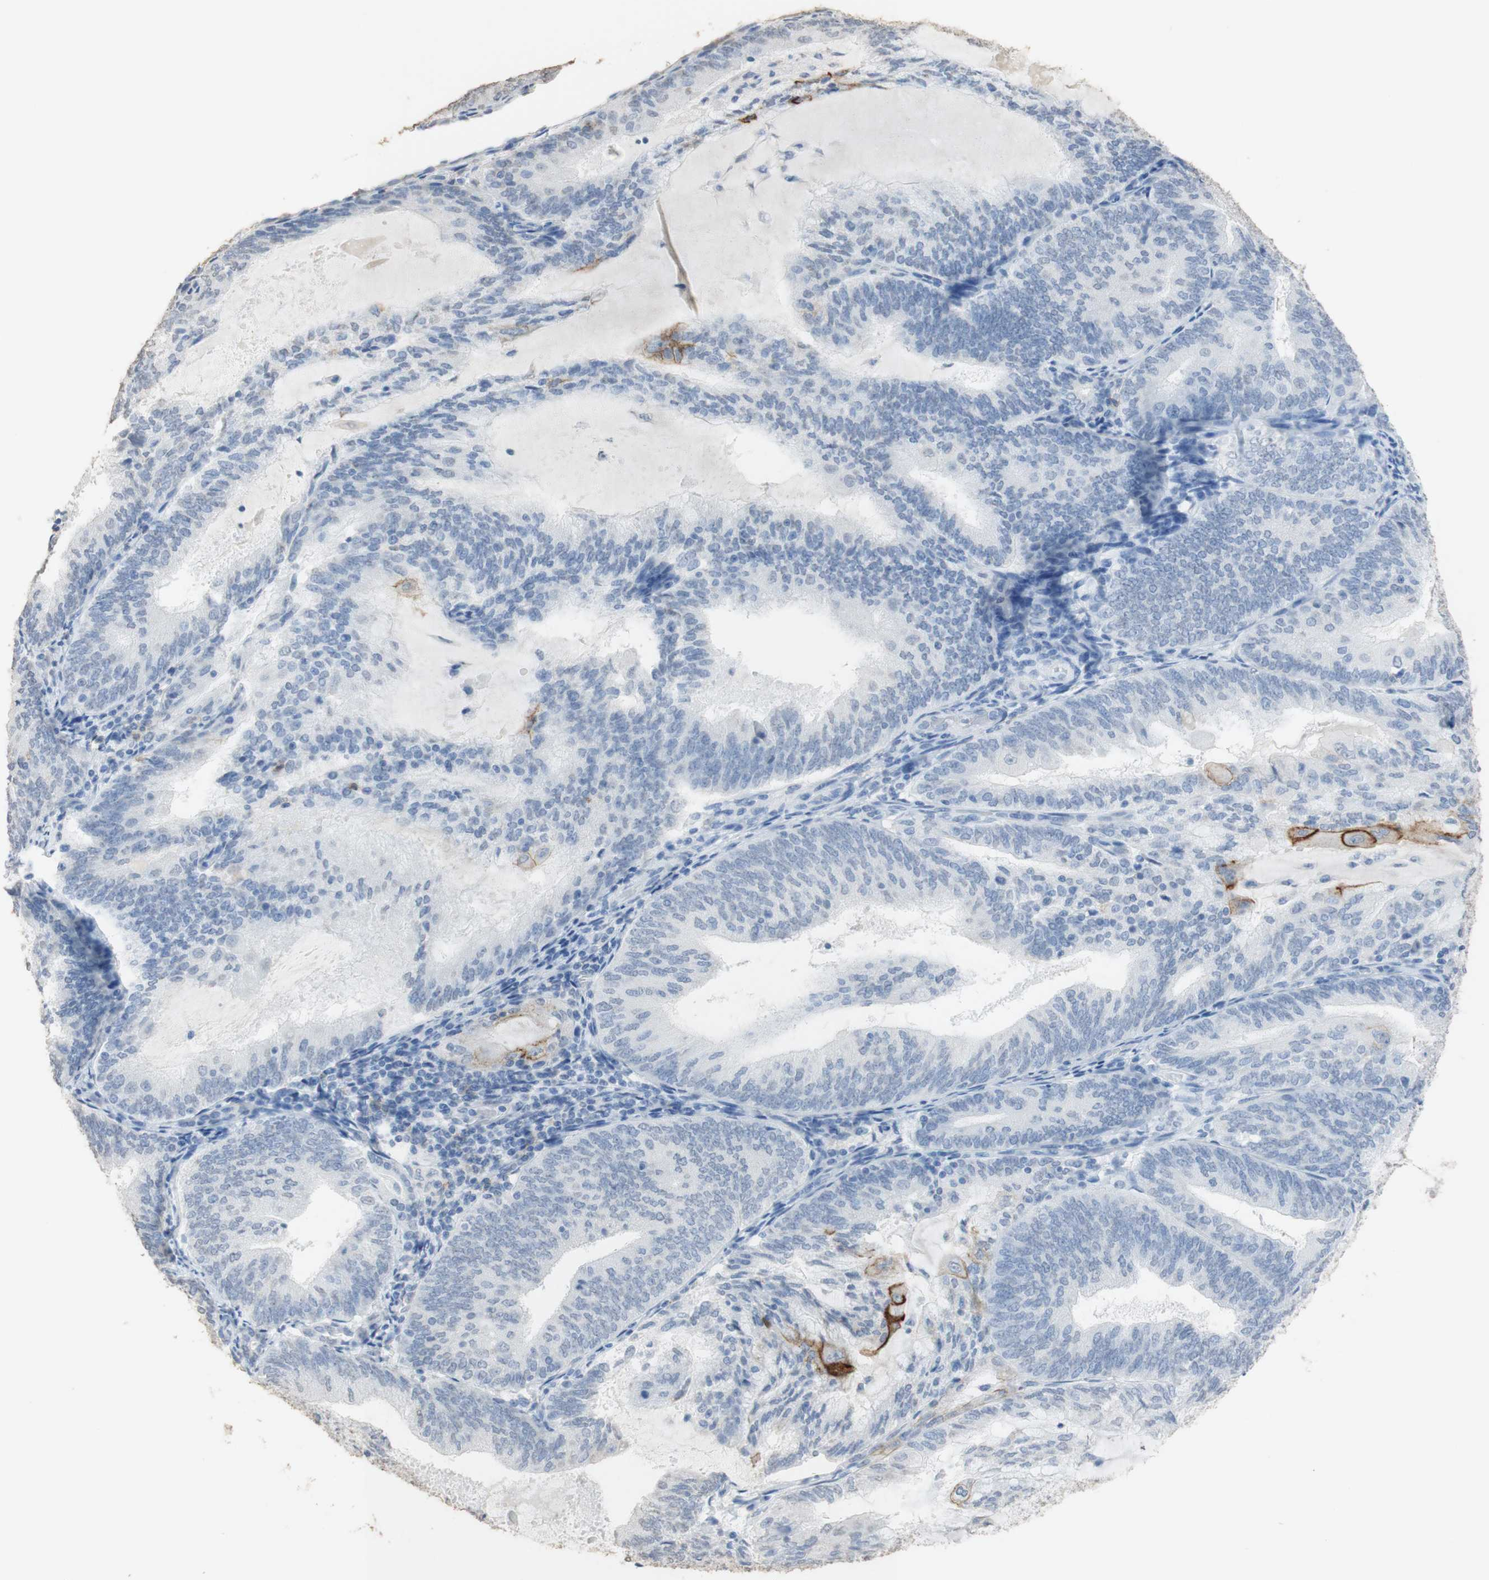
{"staining": {"intensity": "weak", "quantity": "<25%", "location": "cytoplasmic/membranous"}, "tissue": "endometrial cancer", "cell_type": "Tumor cells", "image_type": "cancer", "snomed": [{"axis": "morphology", "description": "Adenocarcinoma, NOS"}, {"axis": "topography", "description": "Endometrium"}], "caption": "This is an immunohistochemistry (IHC) micrograph of endometrial cancer. There is no positivity in tumor cells.", "gene": "L1CAM", "patient": {"sex": "female", "age": 81}}